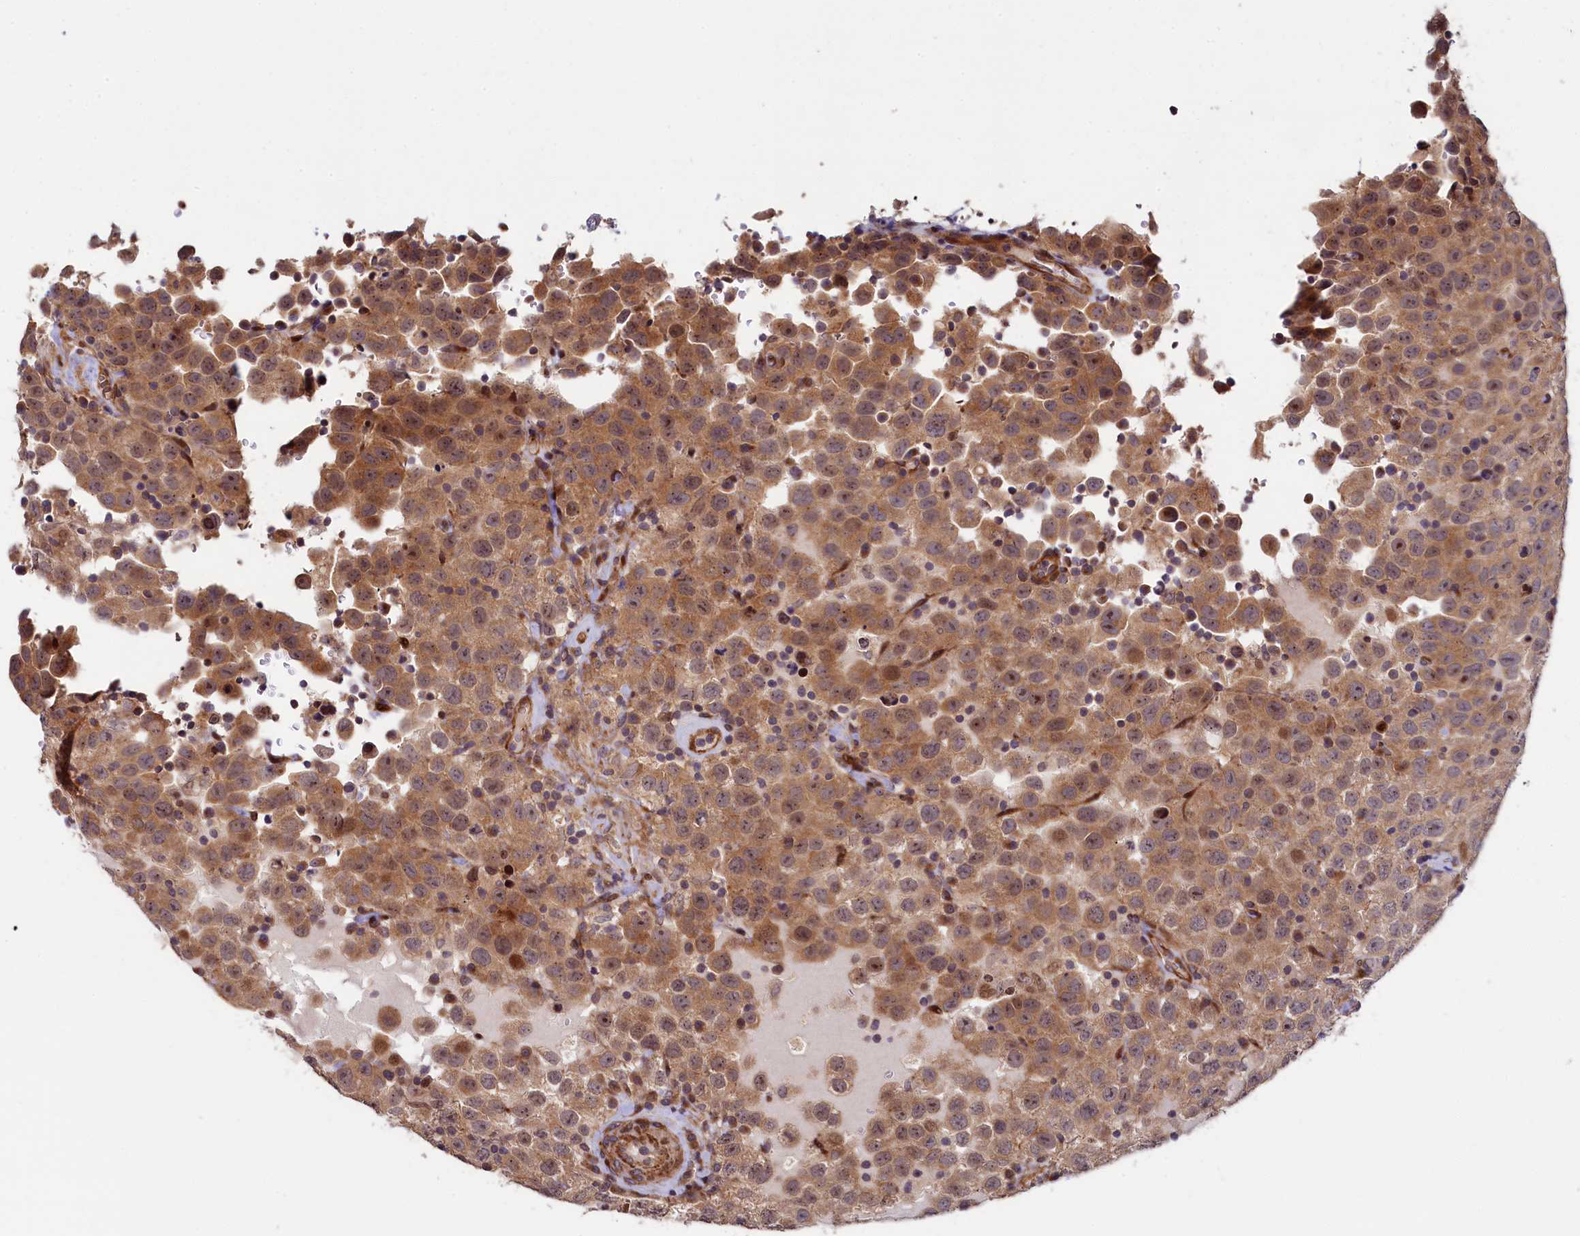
{"staining": {"intensity": "moderate", "quantity": ">75%", "location": "cytoplasmic/membranous"}, "tissue": "testis cancer", "cell_type": "Tumor cells", "image_type": "cancer", "snomed": [{"axis": "morphology", "description": "Seminoma, NOS"}, {"axis": "topography", "description": "Testis"}], "caption": "Tumor cells exhibit medium levels of moderate cytoplasmic/membranous staining in about >75% of cells in testis seminoma.", "gene": "PIK3C3", "patient": {"sex": "male", "age": 41}}